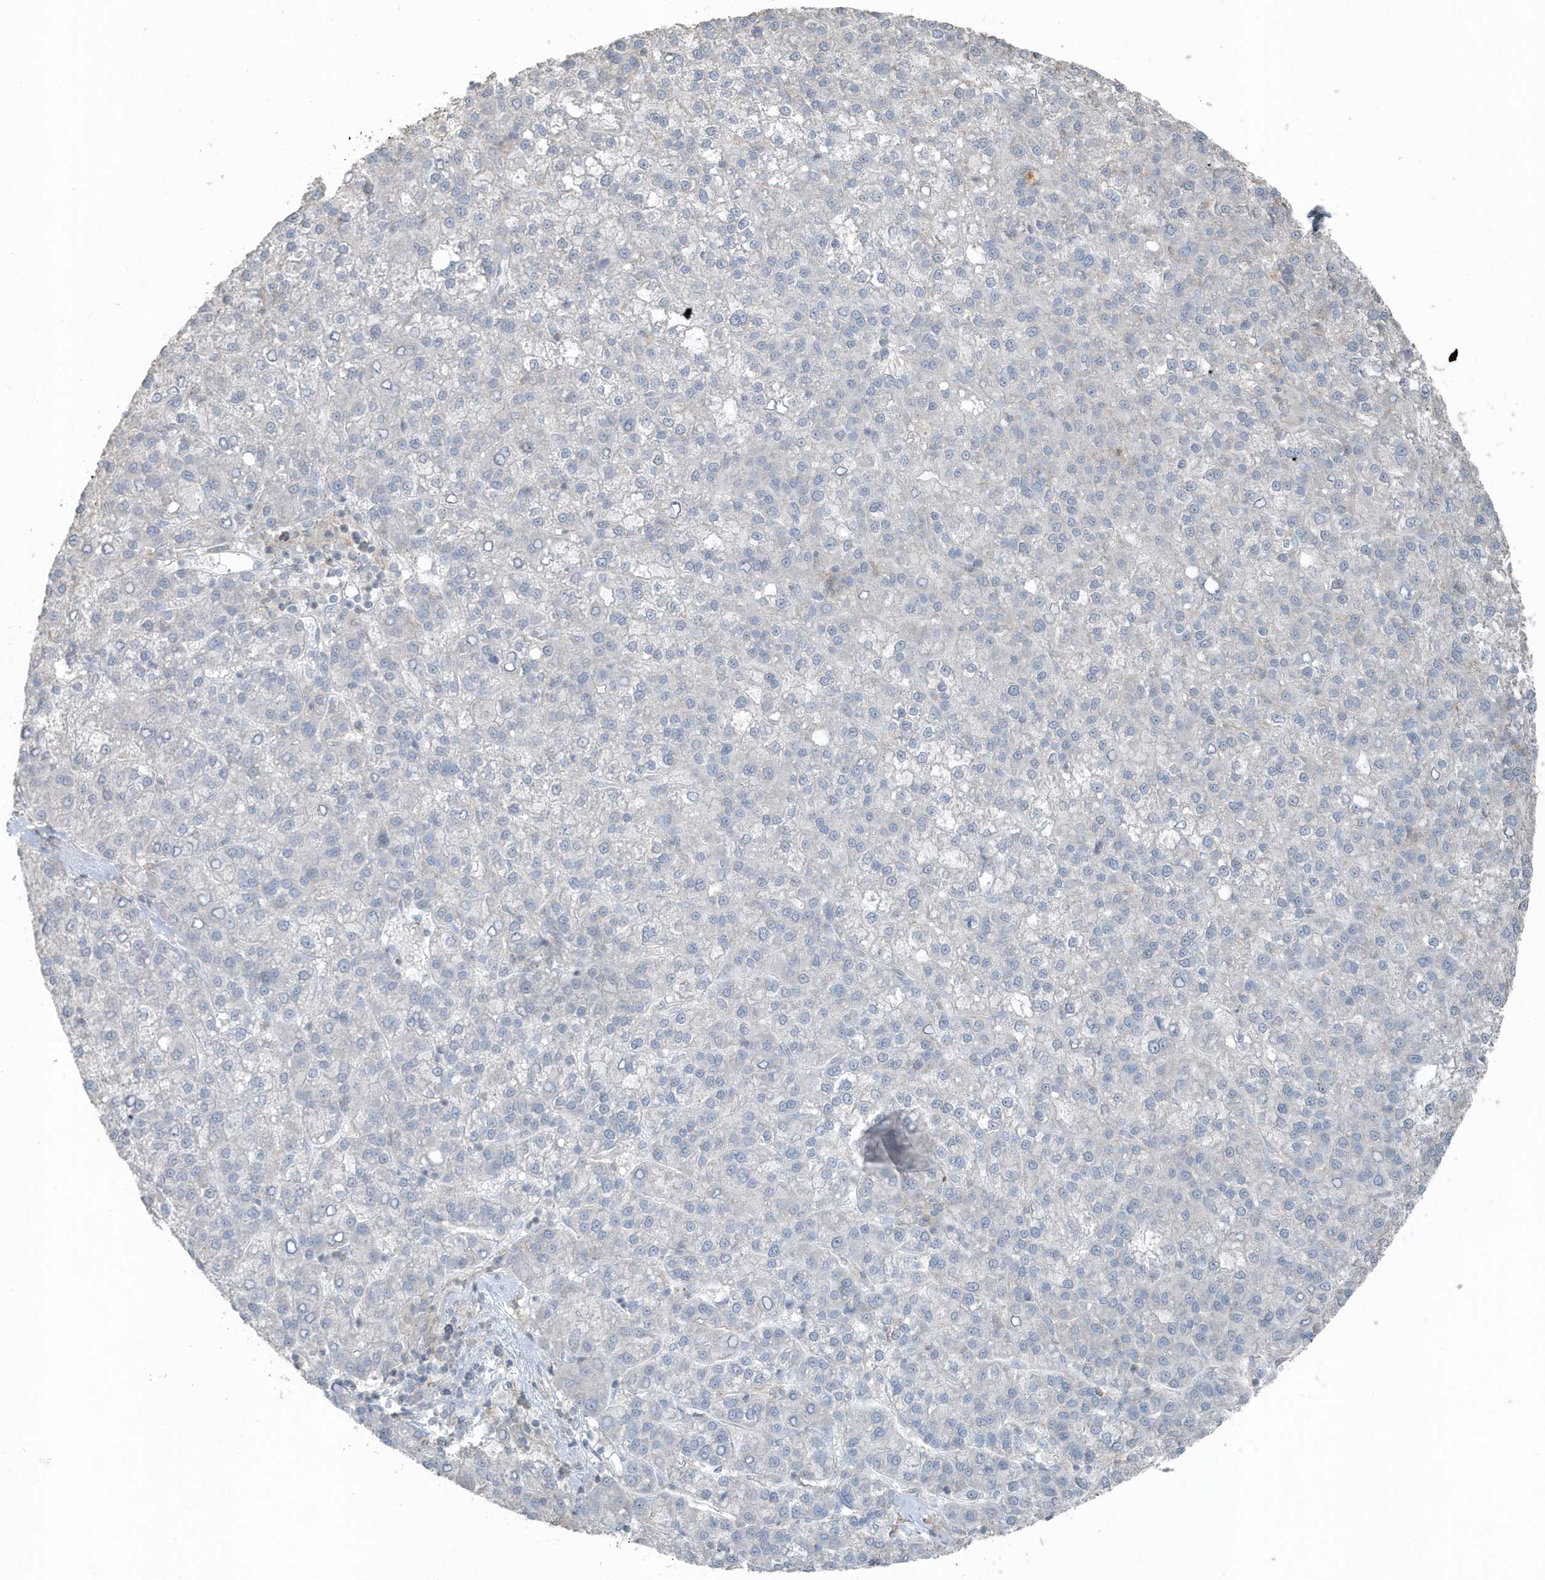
{"staining": {"intensity": "negative", "quantity": "none", "location": "none"}, "tissue": "liver cancer", "cell_type": "Tumor cells", "image_type": "cancer", "snomed": [{"axis": "morphology", "description": "Carcinoma, Hepatocellular, NOS"}, {"axis": "topography", "description": "Liver"}], "caption": "The photomicrograph displays no significant expression in tumor cells of liver cancer (hepatocellular carcinoma). The staining is performed using DAB brown chromogen with nuclei counter-stained in using hematoxylin.", "gene": "ACTC1", "patient": {"sex": "female", "age": 58}}